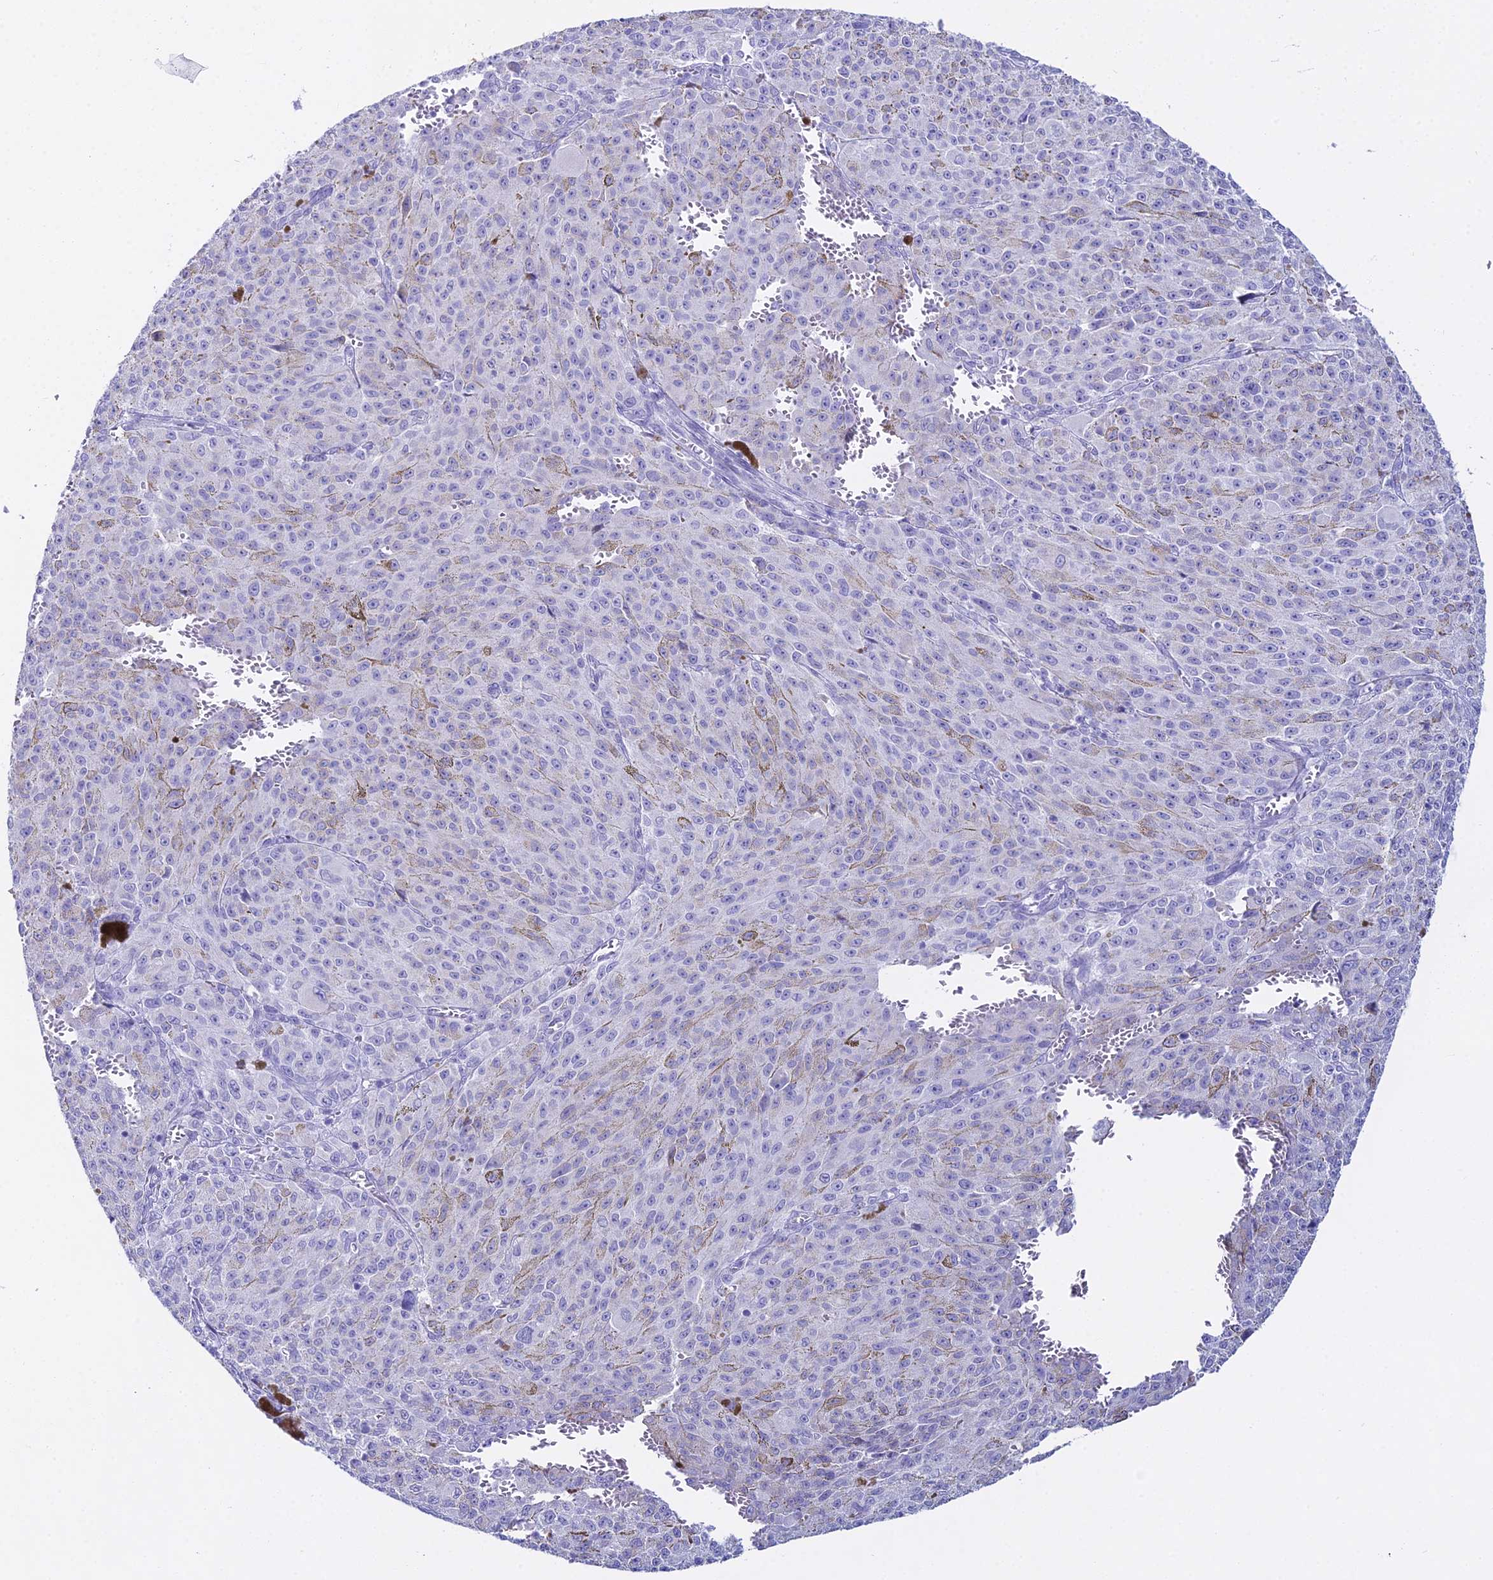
{"staining": {"intensity": "negative", "quantity": "none", "location": "none"}, "tissue": "melanoma", "cell_type": "Tumor cells", "image_type": "cancer", "snomed": [{"axis": "morphology", "description": "Malignant melanoma, NOS"}, {"axis": "topography", "description": "Skin"}], "caption": "Immunohistochemistry image of malignant melanoma stained for a protein (brown), which reveals no expression in tumor cells.", "gene": "CGB2", "patient": {"sex": "female", "age": 52}}